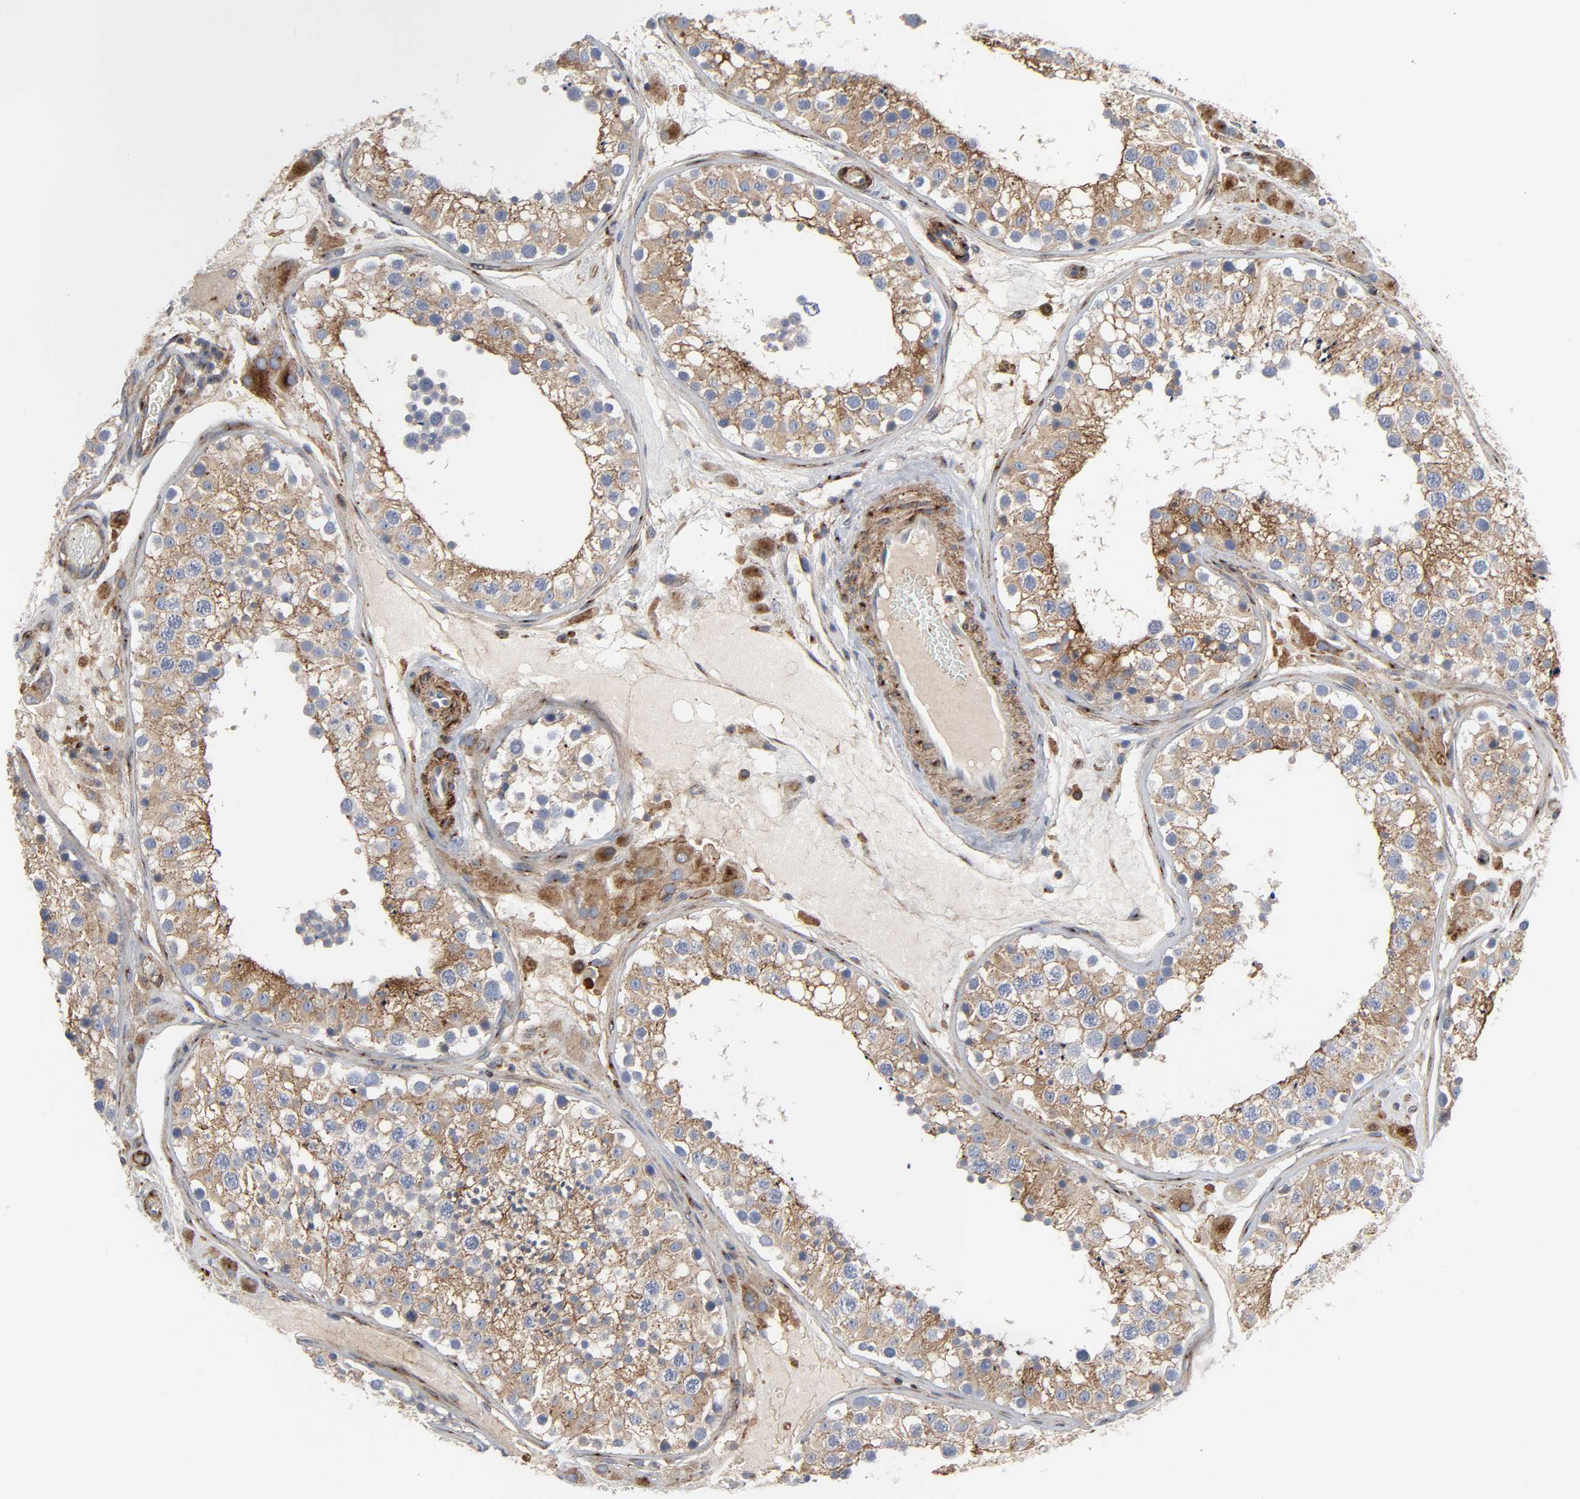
{"staining": {"intensity": "moderate", "quantity": ">75%", "location": "cytoplasmic/membranous"}, "tissue": "testis", "cell_type": "Cells in seminiferous ducts", "image_type": "normal", "snomed": [{"axis": "morphology", "description": "Normal tissue, NOS"}, {"axis": "topography", "description": "Testis"}], "caption": "Immunohistochemistry (IHC) staining of normal testis, which shows medium levels of moderate cytoplasmic/membranous staining in approximately >75% of cells in seminiferous ducts indicating moderate cytoplasmic/membranous protein positivity. The staining was performed using DAB (3,3'-diaminobenzidine) (brown) for protein detection and nuclei were counterstained in hematoxylin (blue).", "gene": "ARHGAP1", "patient": {"sex": "male", "age": 26}}